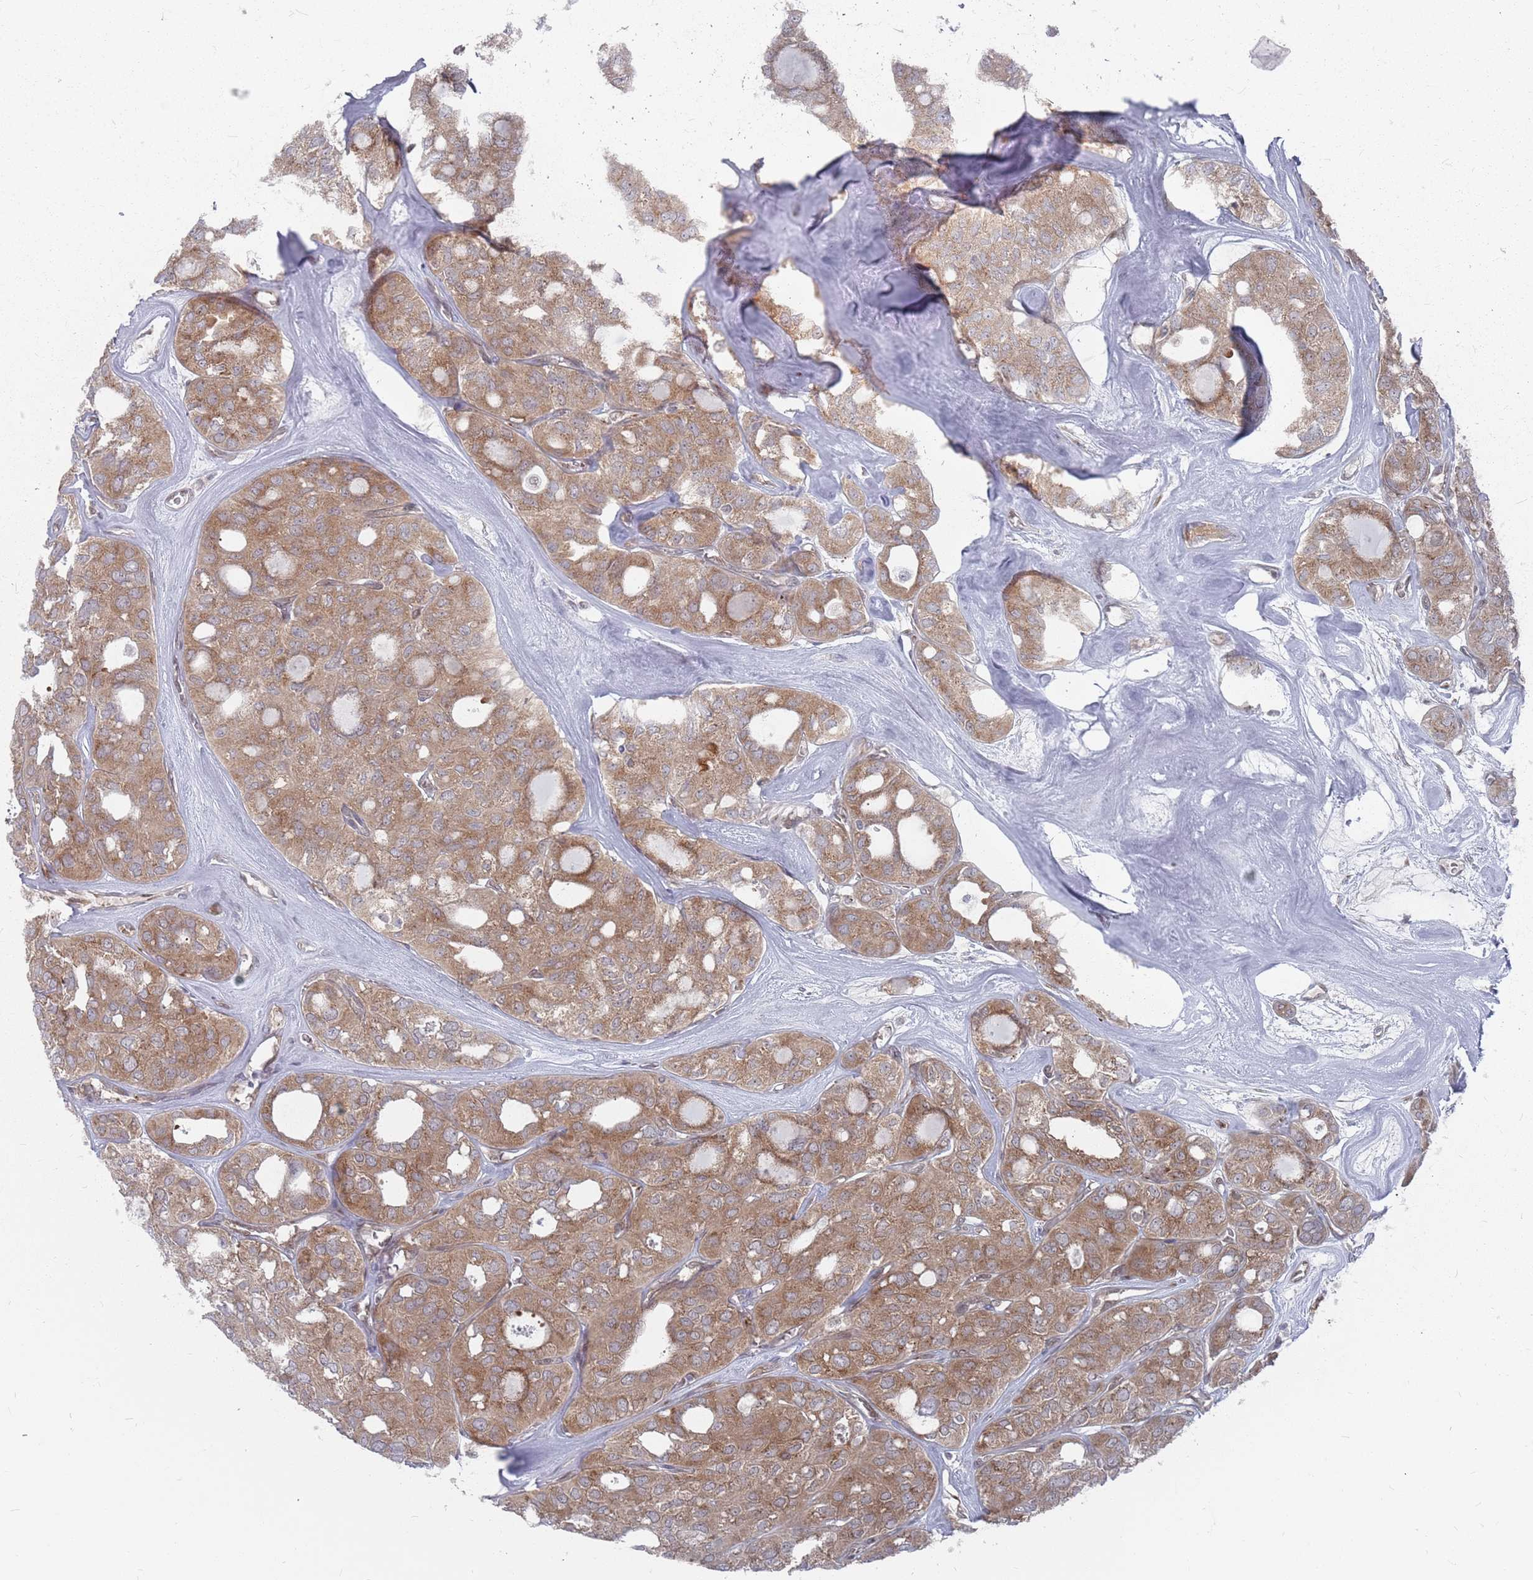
{"staining": {"intensity": "moderate", "quantity": ">75%", "location": "cytoplasmic/membranous"}, "tissue": "thyroid cancer", "cell_type": "Tumor cells", "image_type": "cancer", "snomed": [{"axis": "morphology", "description": "Follicular adenoma carcinoma, NOS"}, {"axis": "topography", "description": "Thyroid gland"}], "caption": "Immunohistochemical staining of follicular adenoma carcinoma (thyroid) displays medium levels of moderate cytoplasmic/membranous protein positivity in about >75% of tumor cells. (DAB (3,3'-diaminobenzidine) = brown stain, brightfield microscopy at high magnification).", "gene": "FMO4", "patient": {"sex": "male", "age": 75}}